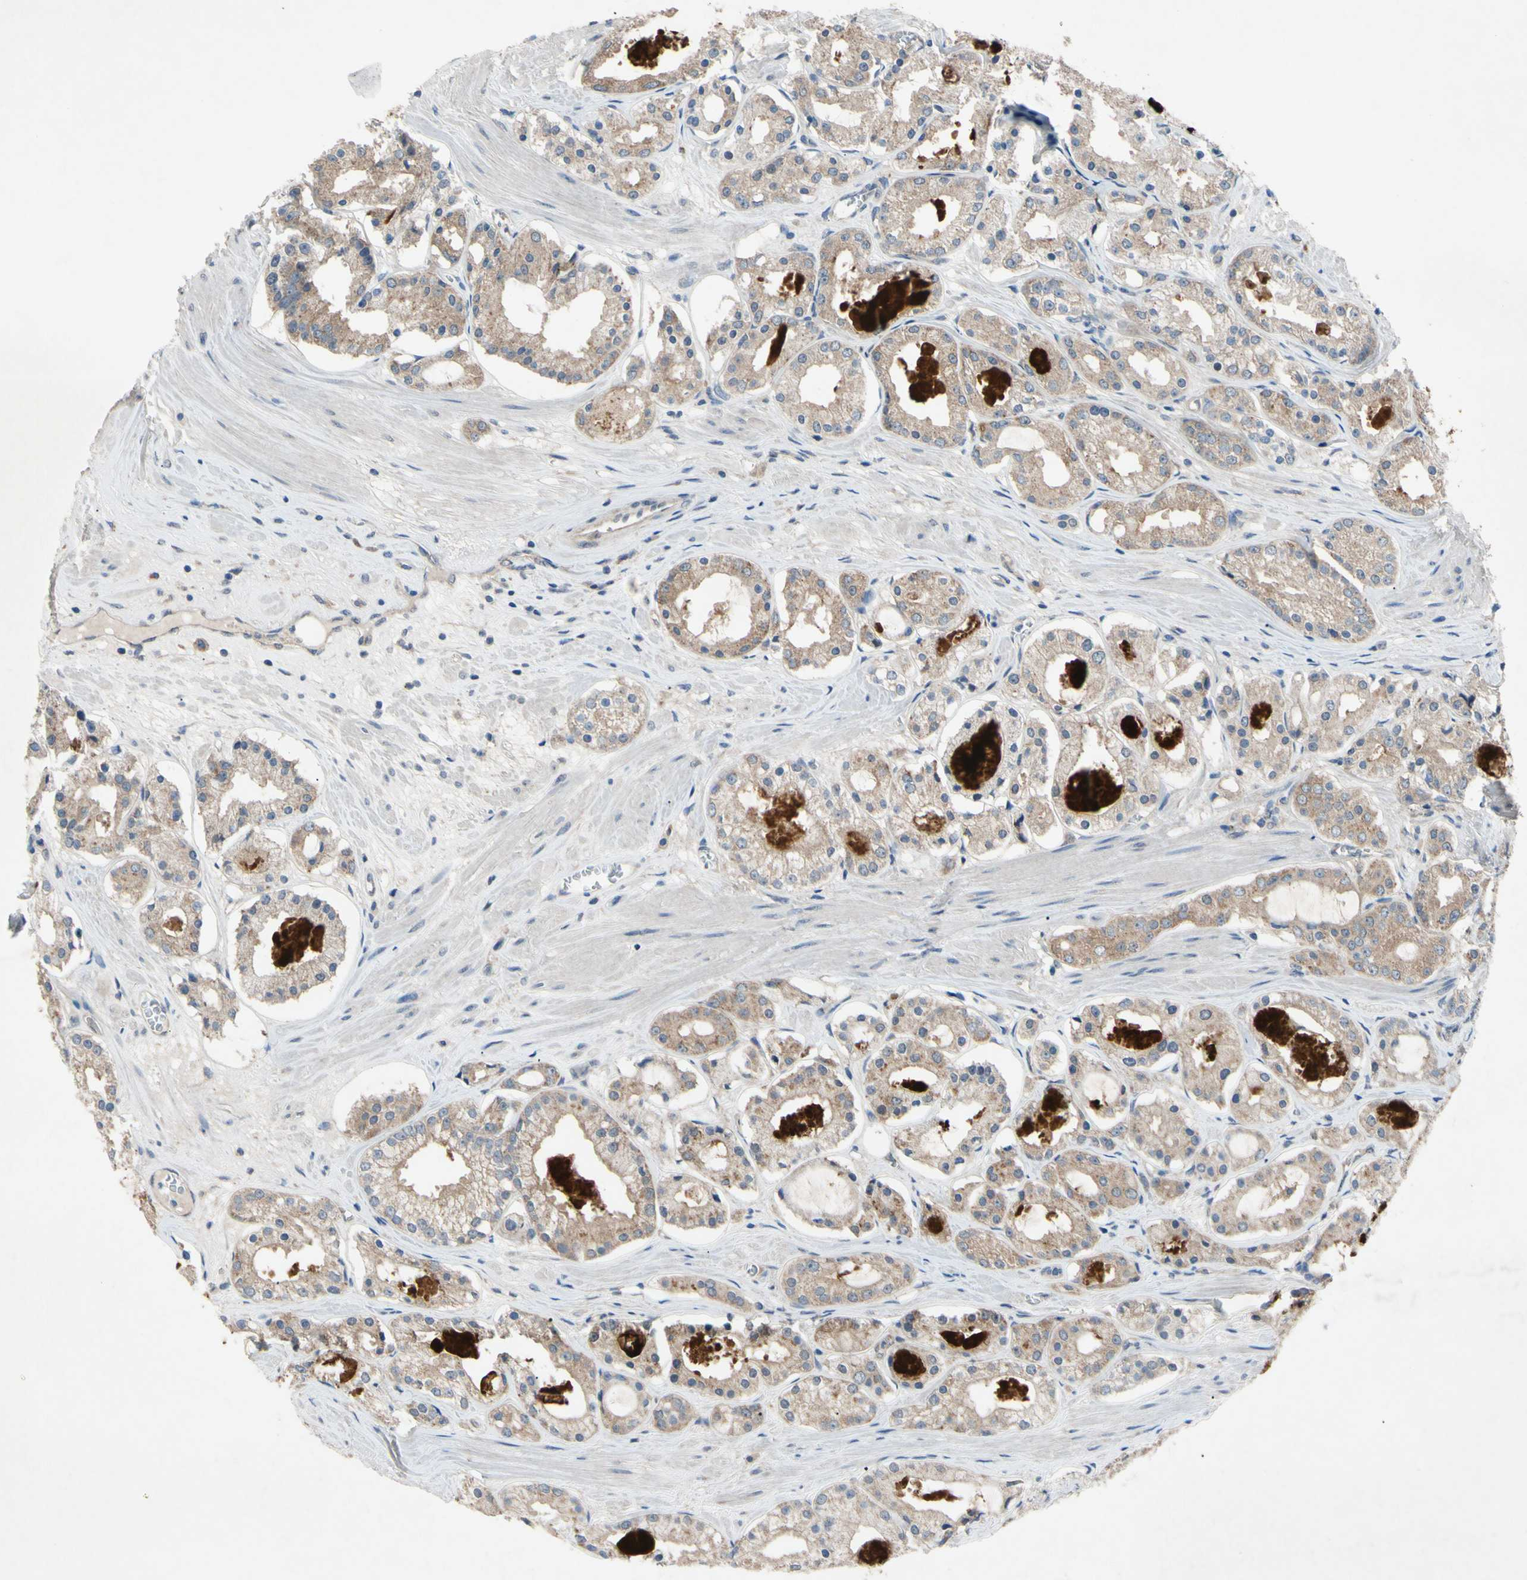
{"staining": {"intensity": "moderate", "quantity": ">75%", "location": "cytoplasmic/membranous"}, "tissue": "prostate cancer", "cell_type": "Tumor cells", "image_type": "cancer", "snomed": [{"axis": "morphology", "description": "Adenocarcinoma, High grade"}, {"axis": "topography", "description": "Prostate"}], "caption": "This photomicrograph displays immunohistochemistry staining of prostate adenocarcinoma (high-grade), with medium moderate cytoplasmic/membranous staining in about >75% of tumor cells.", "gene": "HILPDA", "patient": {"sex": "male", "age": 66}}